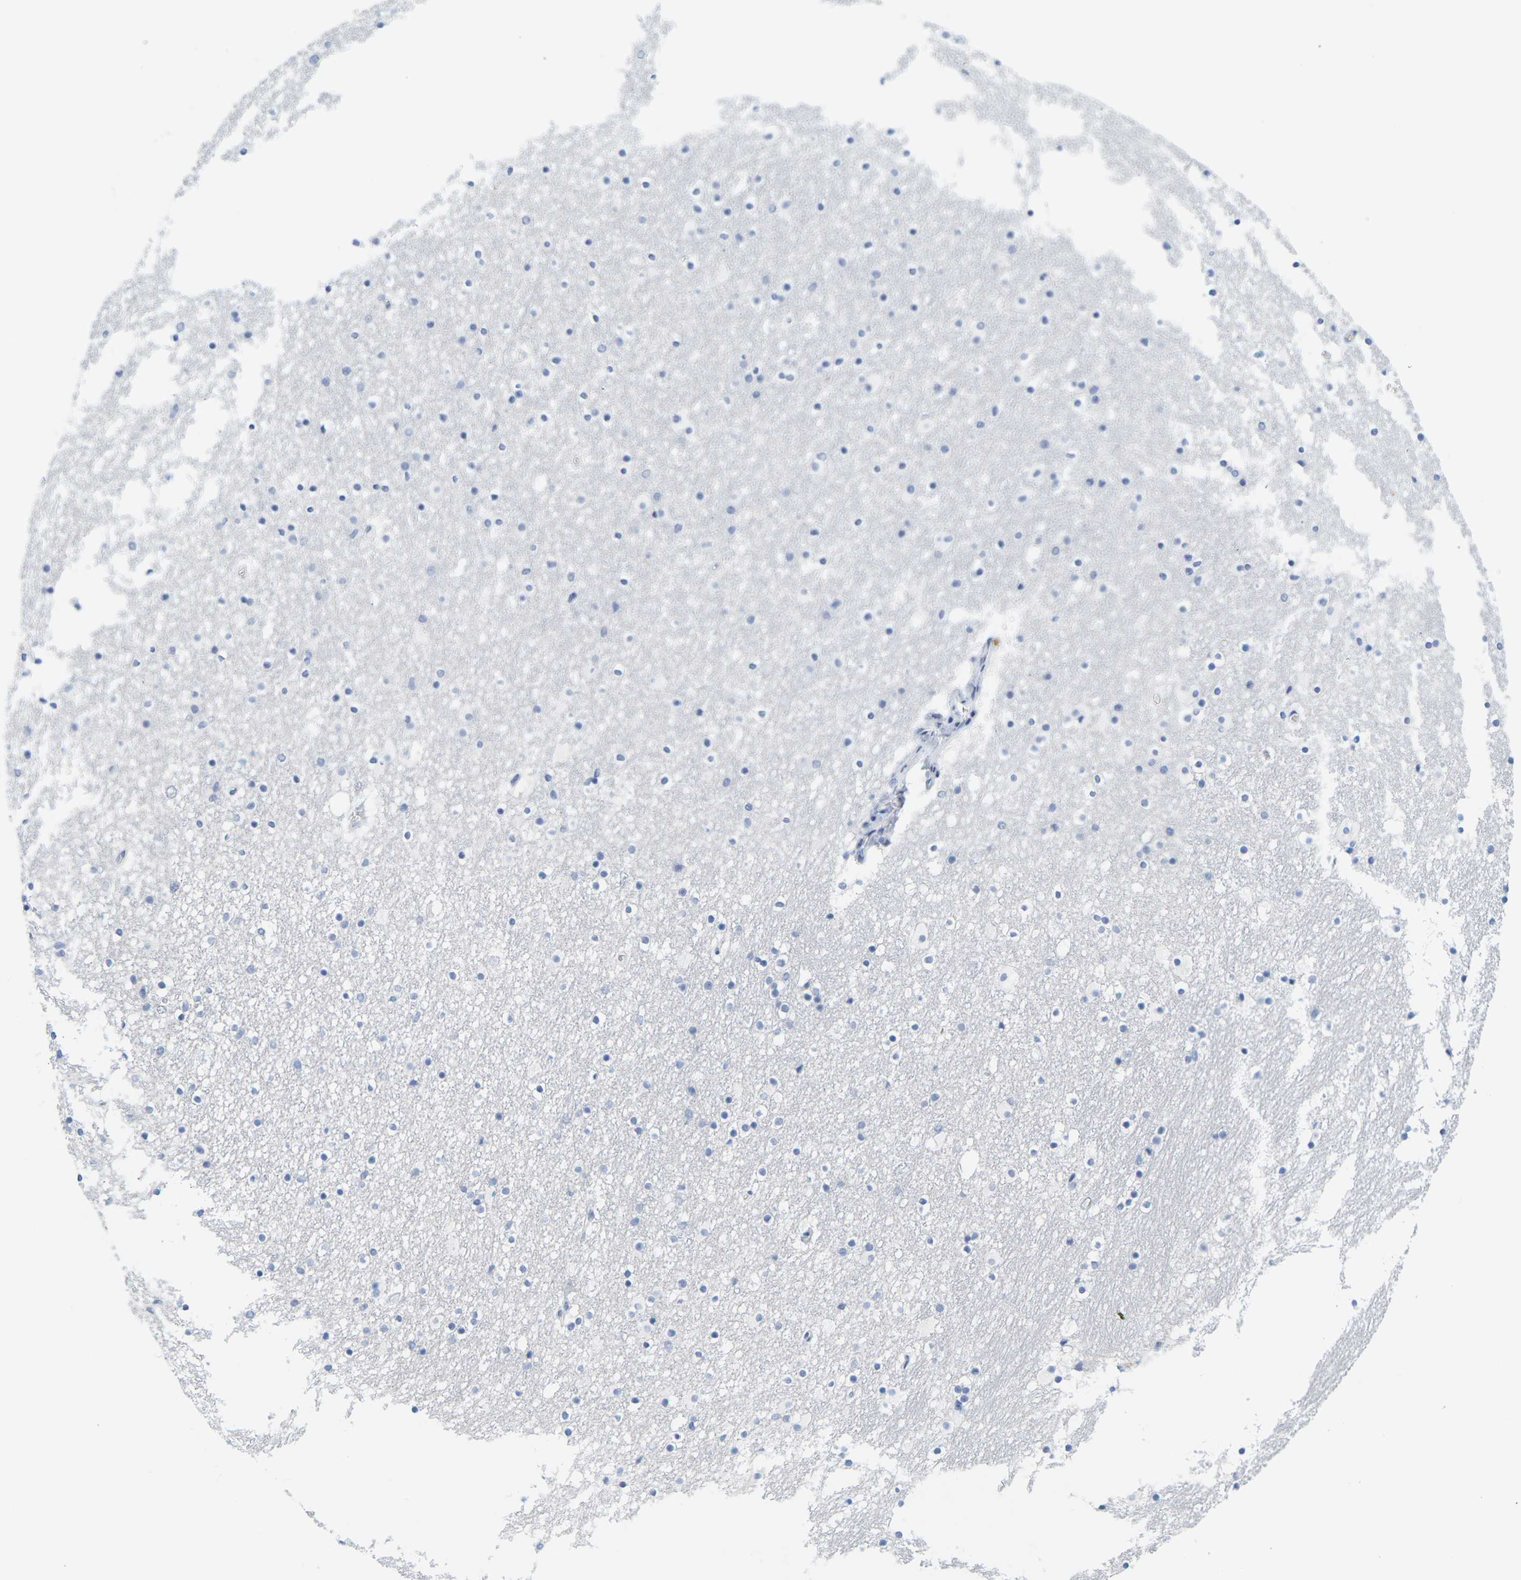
{"staining": {"intensity": "weak", "quantity": "<25%", "location": "cytoplasmic/membranous"}, "tissue": "caudate", "cell_type": "Glial cells", "image_type": "normal", "snomed": [{"axis": "morphology", "description": "Normal tissue, NOS"}, {"axis": "topography", "description": "Lateral ventricle wall"}], "caption": "Immunohistochemistry photomicrograph of normal caudate: human caudate stained with DAB (3,3'-diaminobenzidine) displays no significant protein expression in glial cells.", "gene": "HLA", "patient": {"sex": "male", "age": 45}}